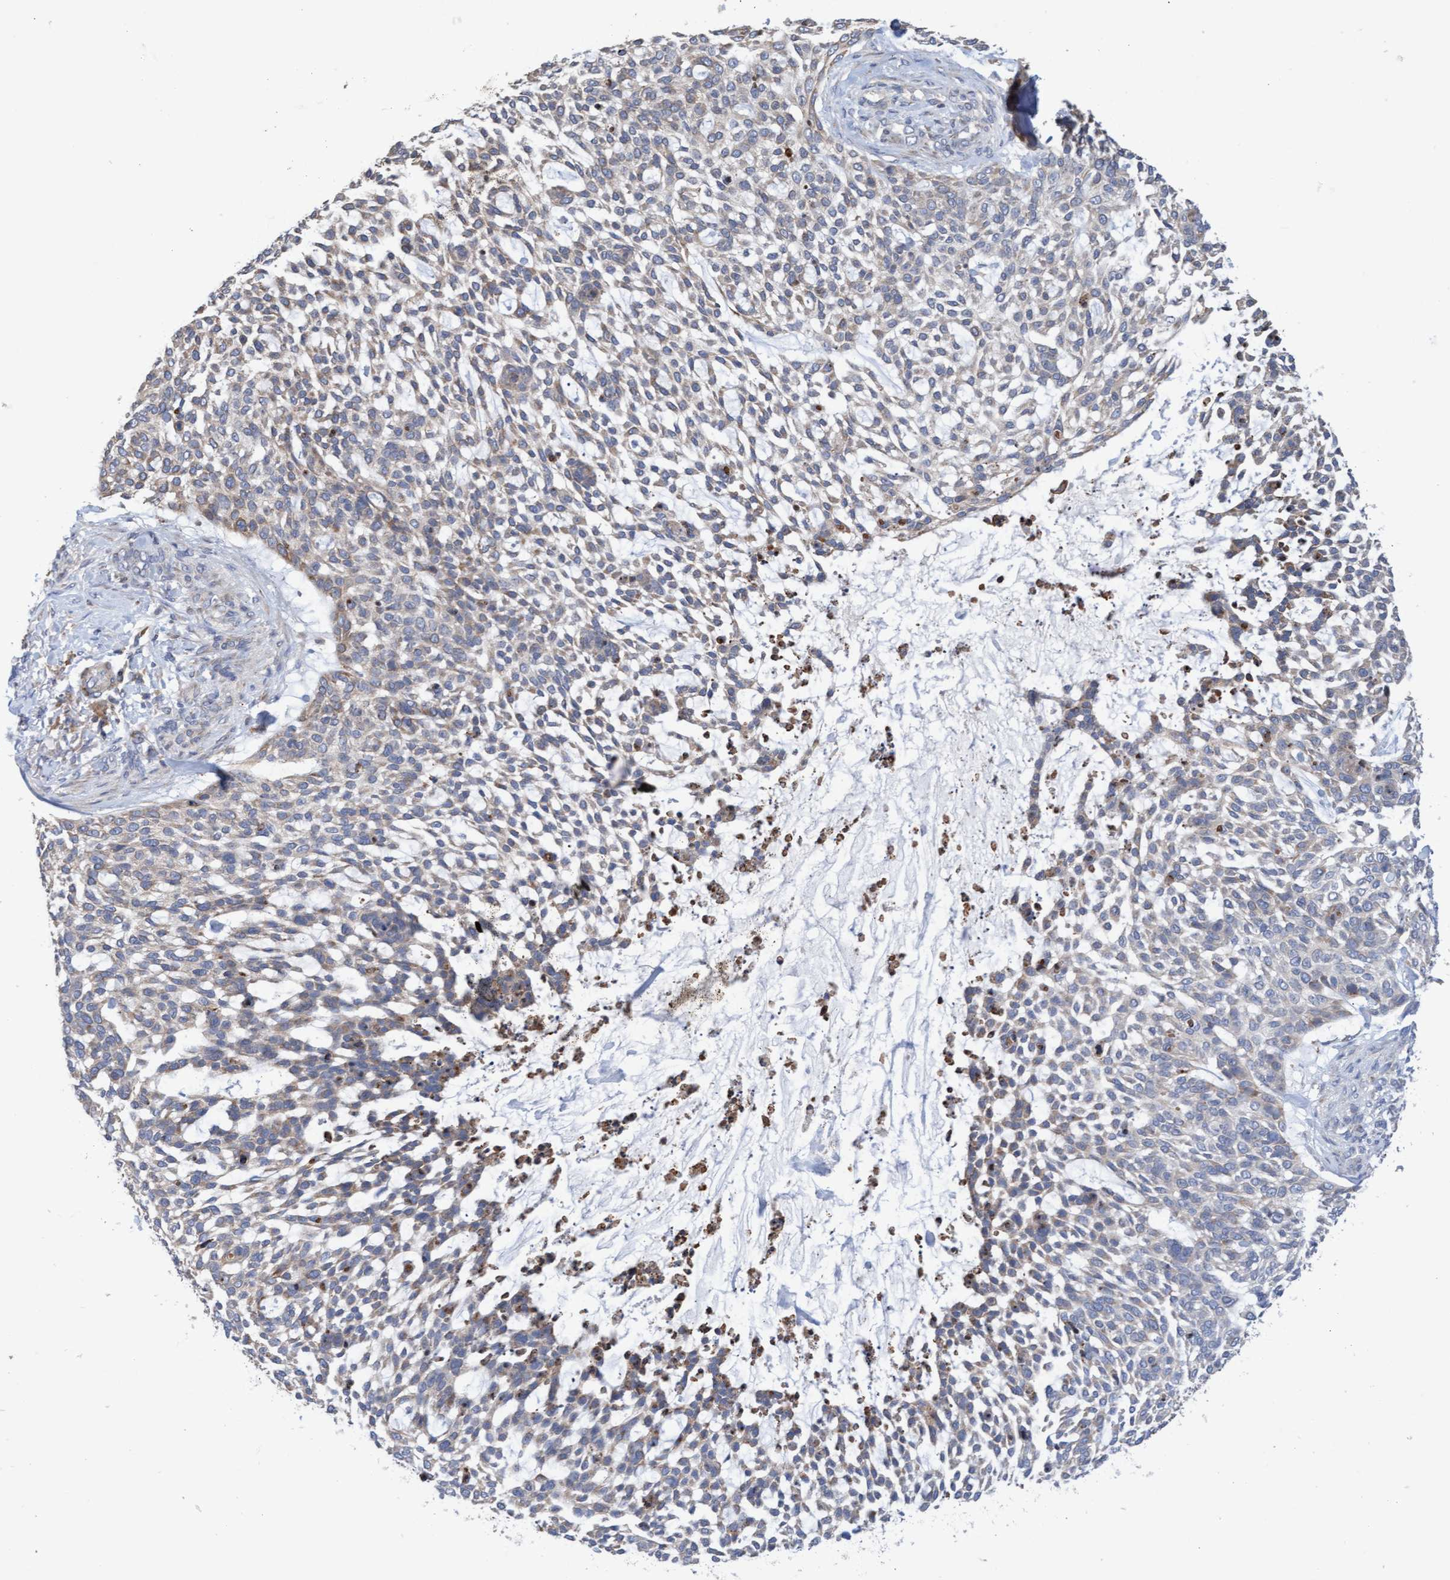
{"staining": {"intensity": "weak", "quantity": "25%-75%", "location": "cytoplasmic/membranous"}, "tissue": "skin cancer", "cell_type": "Tumor cells", "image_type": "cancer", "snomed": [{"axis": "morphology", "description": "Basal cell carcinoma"}, {"axis": "topography", "description": "Skin"}], "caption": "Brown immunohistochemical staining in skin cancer exhibits weak cytoplasmic/membranous positivity in approximately 25%-75% of tumor cells.", "gene": "MMP8", "patient": {"sex": "female", "age": 64}}